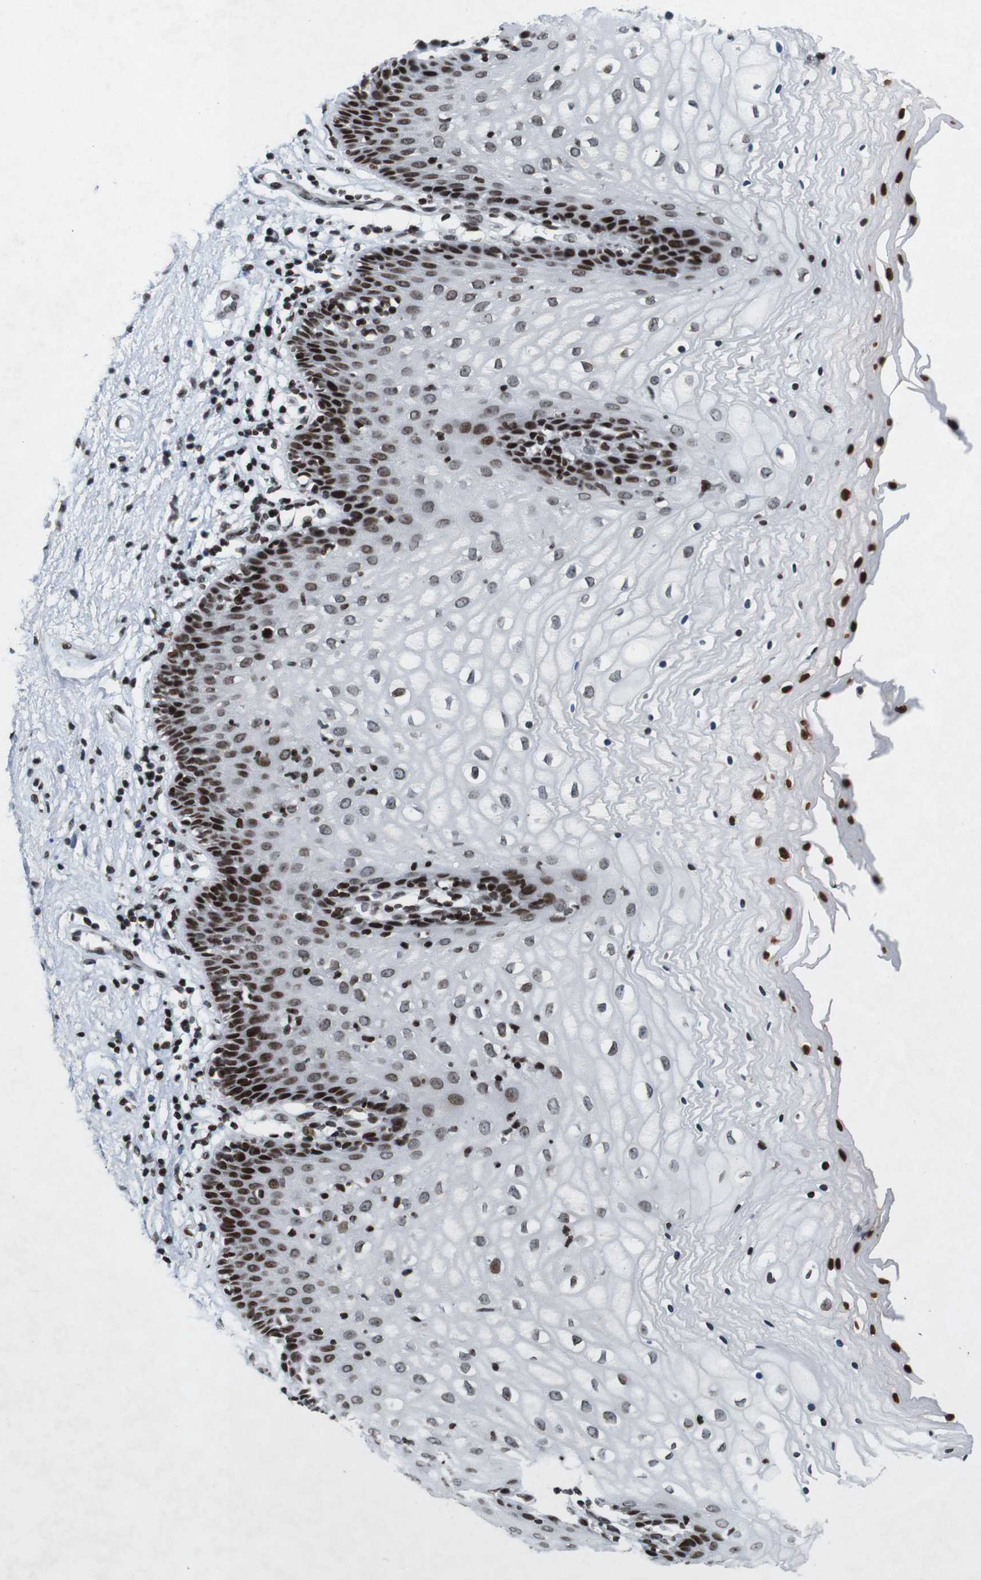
{"staining": {"intensity": "strong", "quantity": ">75%", "location": "nuclear"}, "tissue": "vagina", "cell_type": "Squamous epithelial cells", "image_type": "normal", "snomed": [{"axis": "morphology", "description": "Normal tissue, NOS"}, {"axis": "topography", "description": "Vagina"}], "caption": "A histopathology image of vagina stained for a protein displays strong nuclear brown staining in squamous epithelial cells. Nuclei are stained in blue.", "gene": "MAGEH1", "patient": {"sex": "female", "age": 34}}